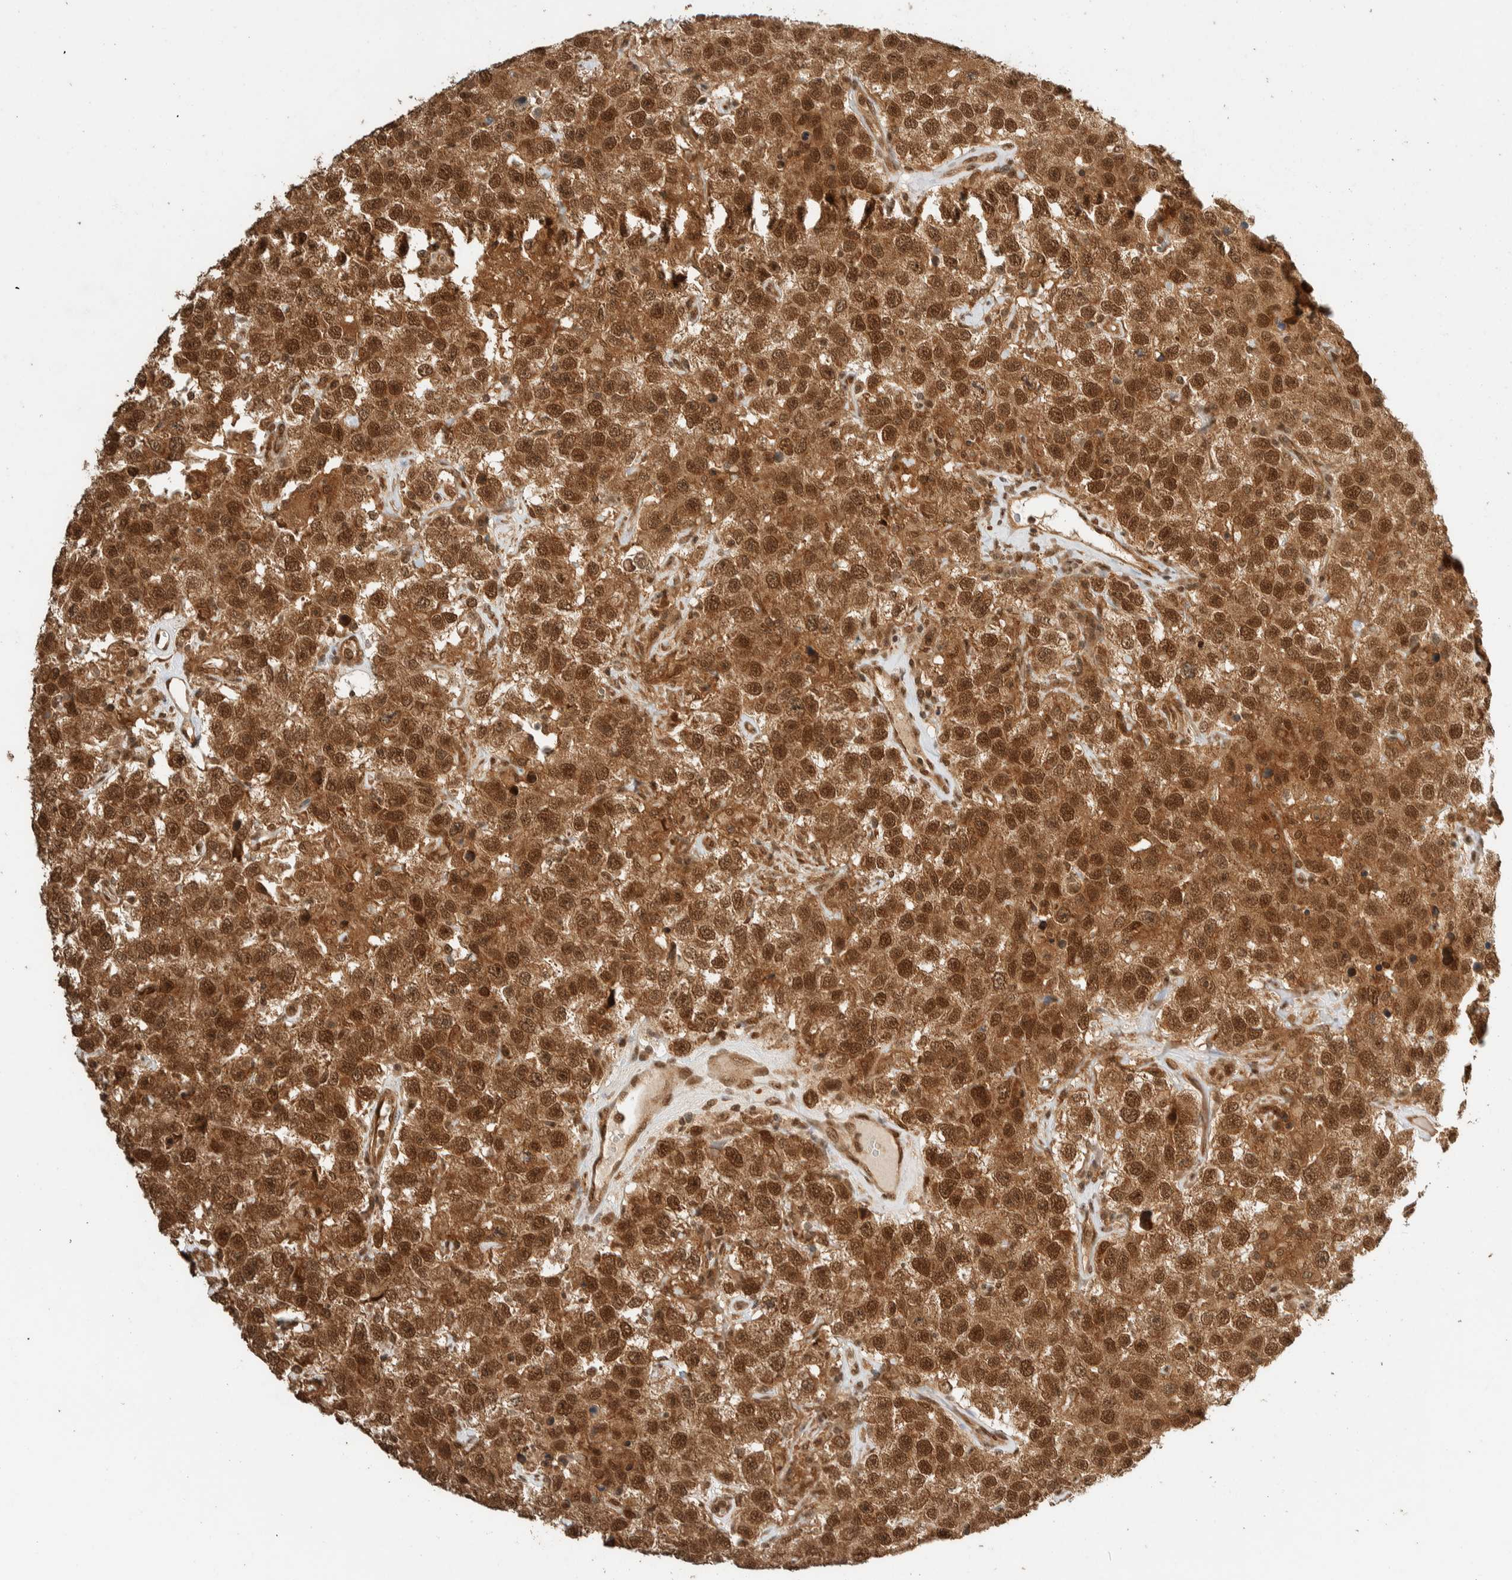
{"staining": {"intensity": "strong", "quantity": ">75%", "location": "cytoplasmic/membranous,nuclear"}, "tissue": "testis cancer", "cell_type": "Tumor cells", "image_type": "cancer", "snomed": [{"axis": "morphology", "description": "Seminoma, NOS"}, {"axis": "topography", "description": "Testis"}], "caption": "Immunohistochemical staining of human seminoma (testis) shows strong cytoplasmic/membranous and nuclear protein expression in approximately >75% of tumor cells.", "gene": "ZBTB2", "patient": {"sex": "male", "age": 41}}